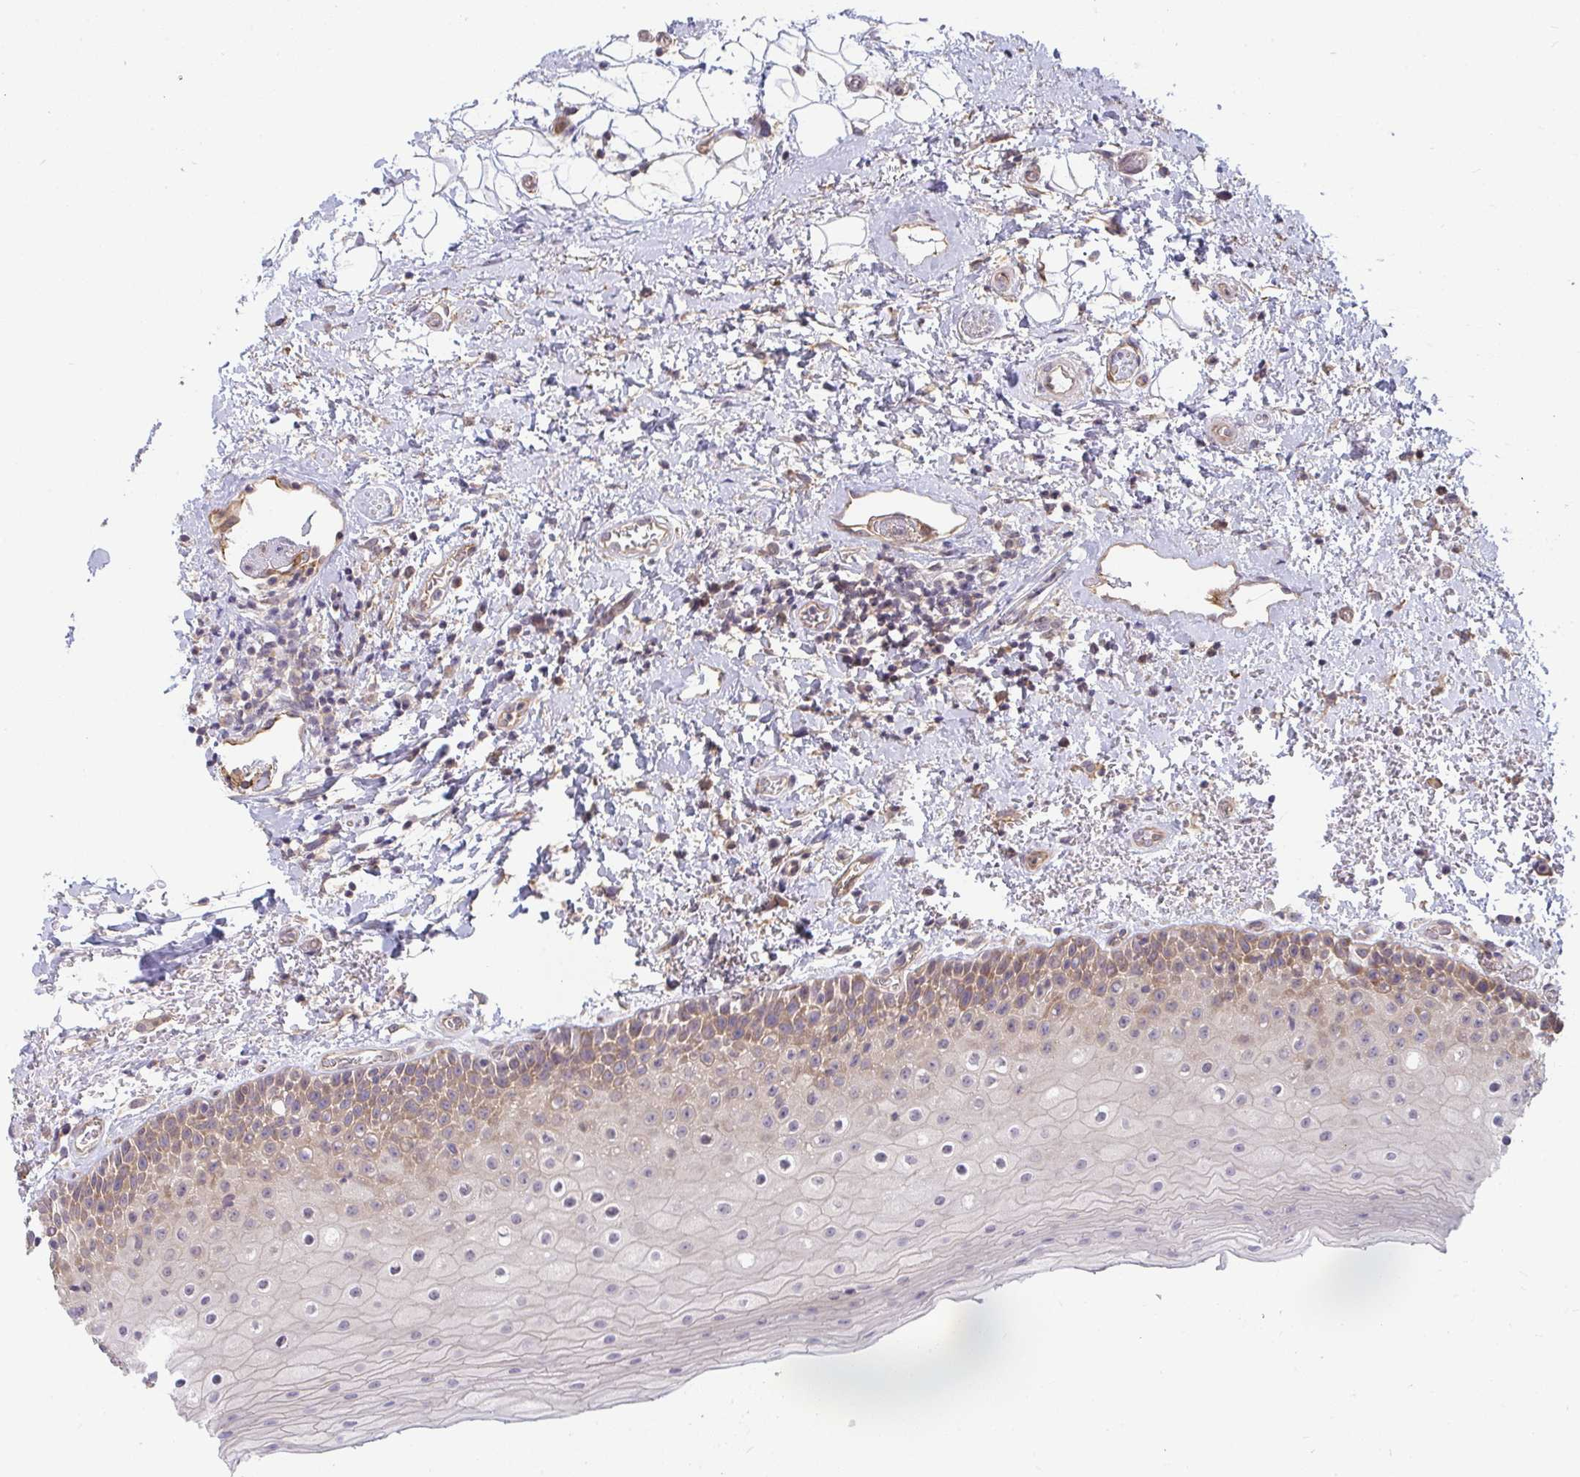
{"staining": {"intensity": "moderate", "quantity": "25%-75%", "location": "cytoplasmic/membranous"}, "tissue": "oral mucosa", "cell_type": "Squamous epithelial cells", "image_type": "normal", "snomed": [{"axis": "morphology", "description": "Normal tissue, NOS"}, {"axis": "topography", "description": "Oral tissue"}], "caption": "Oral mucosa stained for a protein displays moderate cytoplasmic/membranous positivity in squamous epithelial cells. Nuclei are stained in blue.", "gene": "CASP9", "patient": {"sex": "female", "age": 82}}